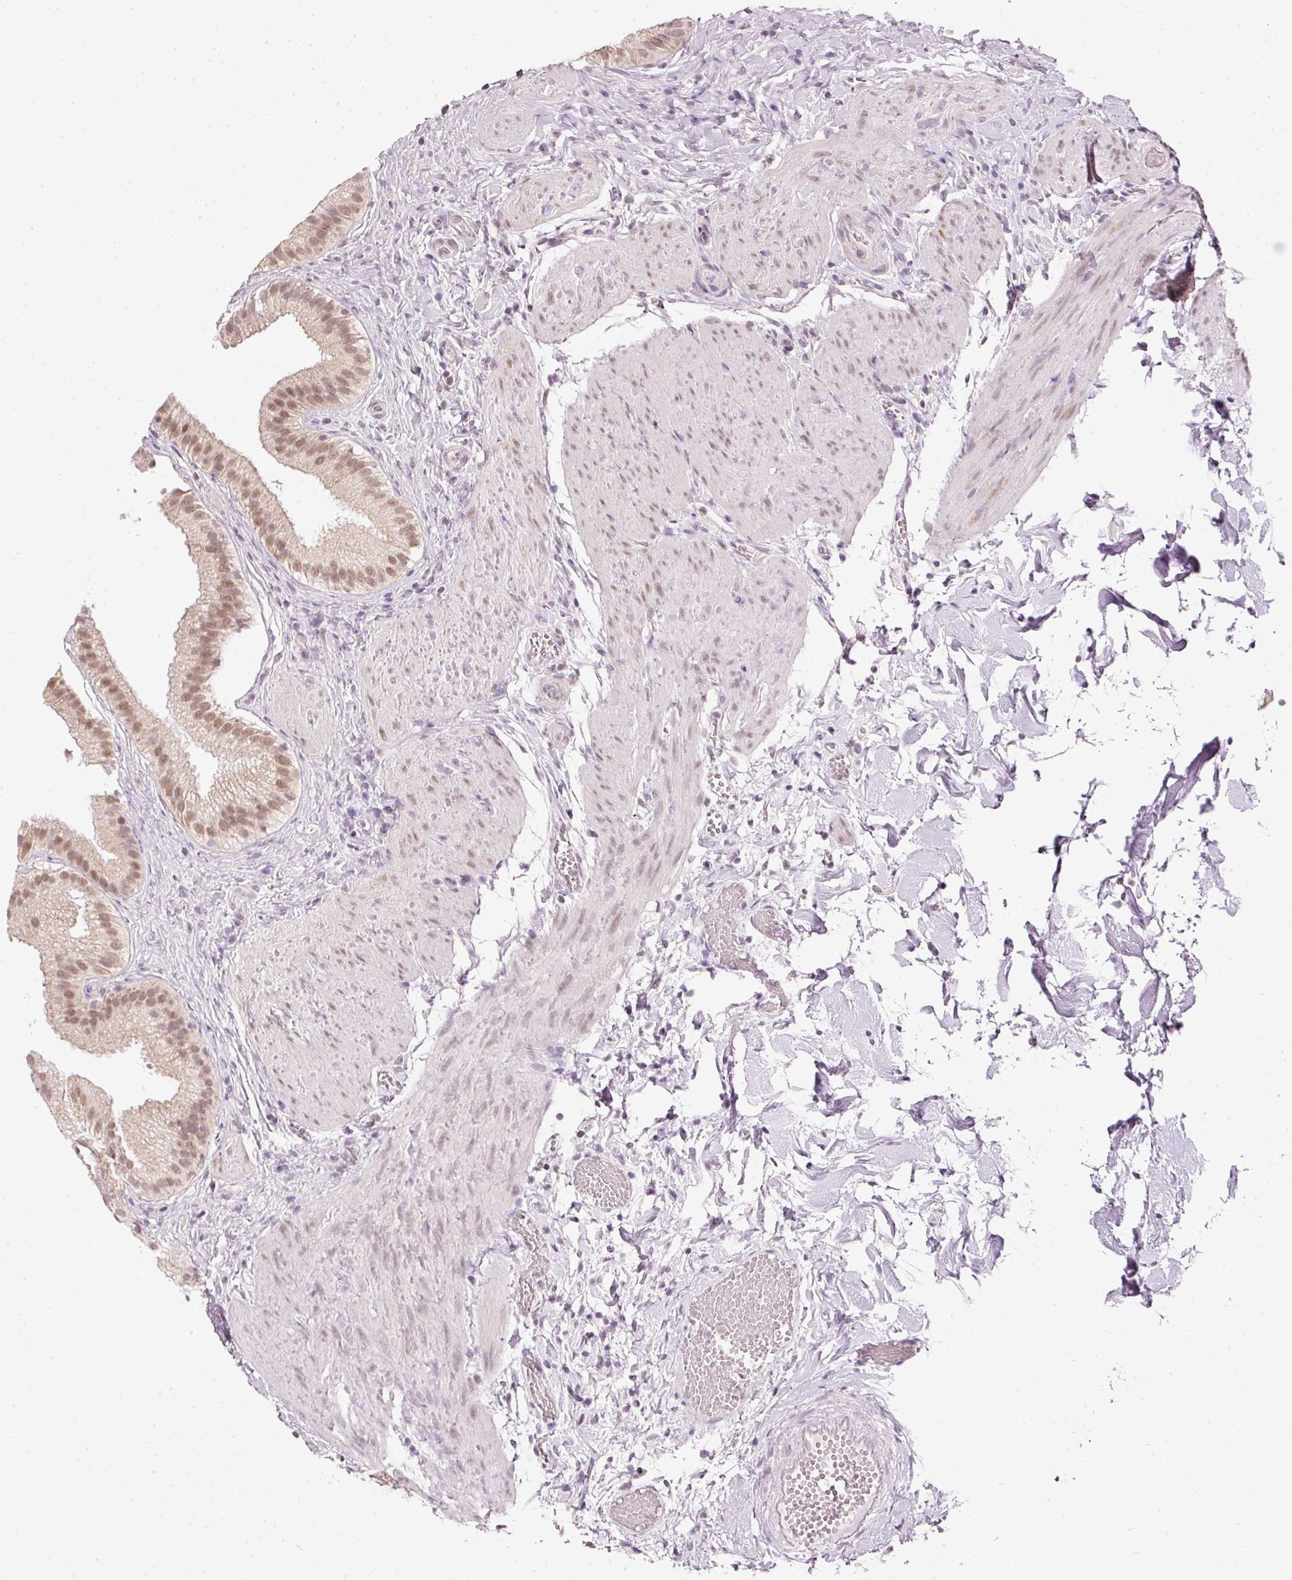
{"staining": {"intensity": "moderate", "quantity": ">75%", "location": "nuclear"}, "tissue": "gallbladder", "cell_type": "Glandular cells", "image_type": "normal", "snomed": [{"axis": "morphology", "description": "Normal tissue, NOS"}, {"axis": "topography", "description": "Gallbladder"}], "caption": "A high-resolution image shows immunohistochemistry (IHC) staining of unremarkable gallbladder, which demonstrates moderate nuclear positivity in approximately >75% of glandular cells. Immunohistochemistry stains the protein in brown and the nuclei are stained blue.", "gene": "FSTL3", "patient": {"sex": "female", "age": 63}}